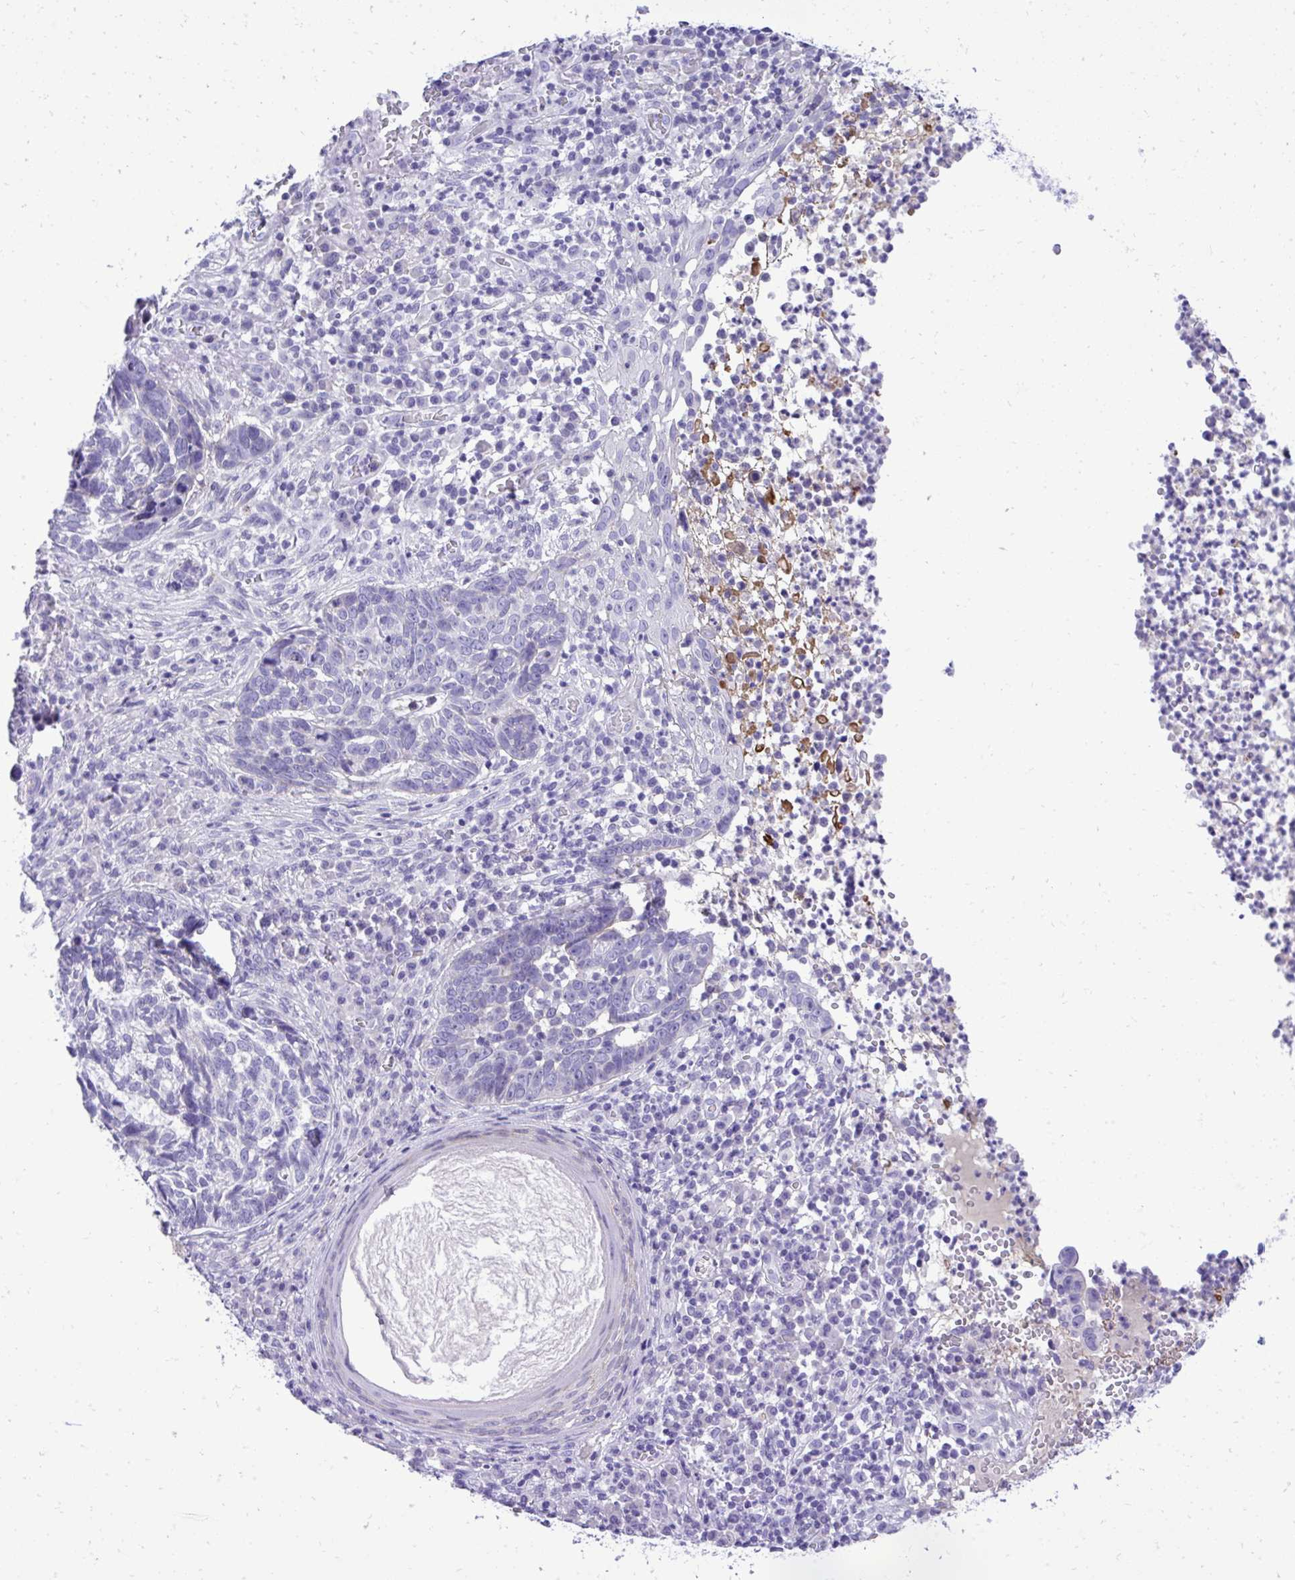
{"staining": {"intensity": "negative", "quantity": "none", "location": "none"}, "tissue": "skin cancer", "cell_type": "Tumor cells", "image_type": "cancer", "snomed": [{"axis": "morphology", "description": "Basal cell carcinoma"}, {"axis": "topography", "description": "Skin"}, {"axis": "topography", "description": "Skin of face"}], "caption": "IHC of skin basal cell carcinoma displays no staining in tumor cells.", "gene": "ST6GALNAC3", "patient": {"sex": "female", "age": 95}}